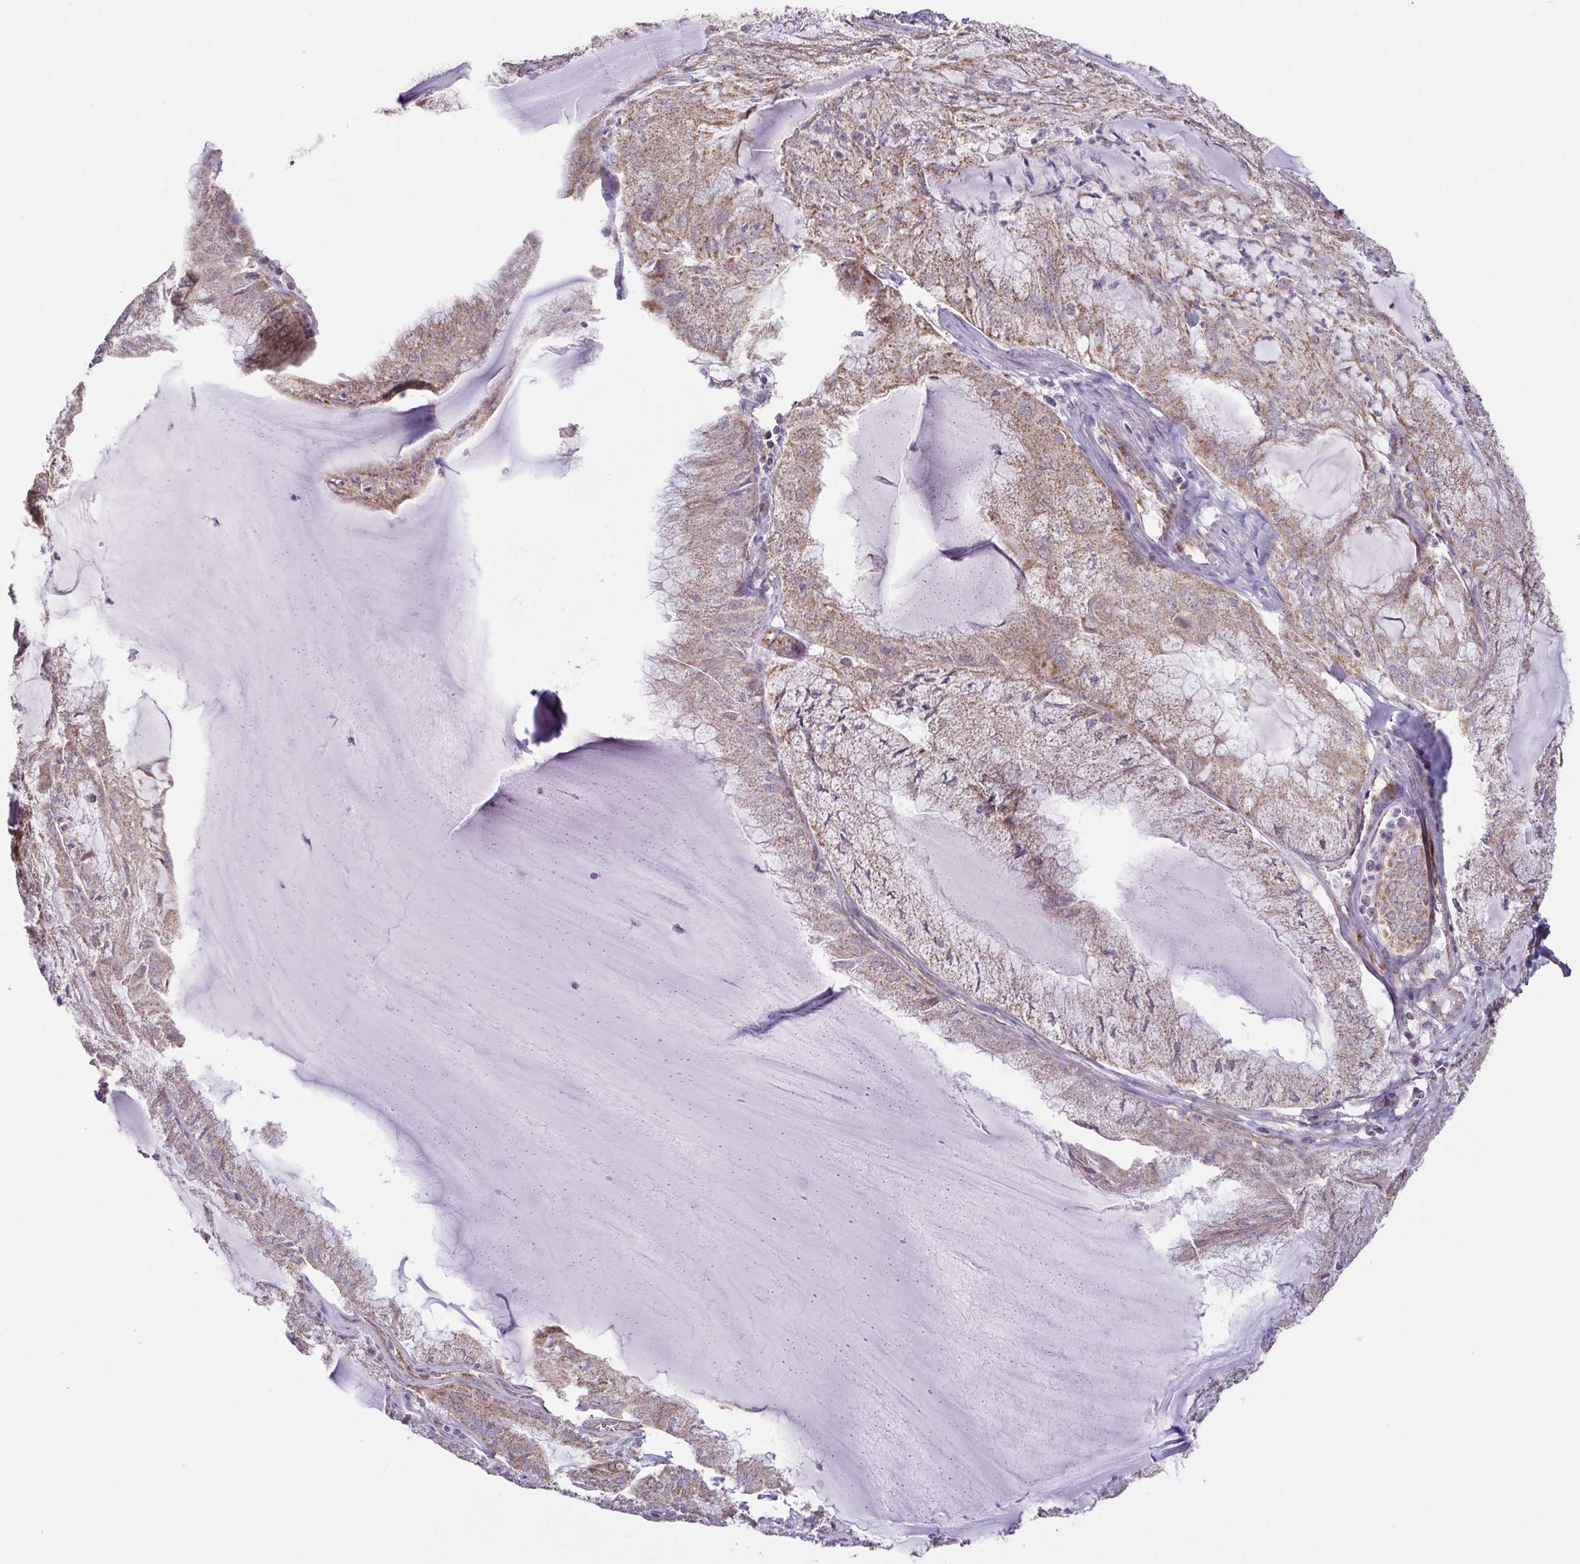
{"staining": {"intensity": "moderate", "quantity": ">75%", "location": "cytoplasmic/membranous"}, "tissue": "endometrial cancer", "cell_type": "Tumor cells", "image_type": "cancer", "snomed": [{"axis": "morphology", "description": "Carcinoma, NOS"}, {"axis": "topography", "description": "Endometrium"}], "caption": "Protein staining of carcinoma (endometrial) tissue reveals moderate cytoplasmic/membranous positivity in about >75% of tumor cells.", "gene": "DIP2B", "patient": {"sex": "female", "age": 62}}